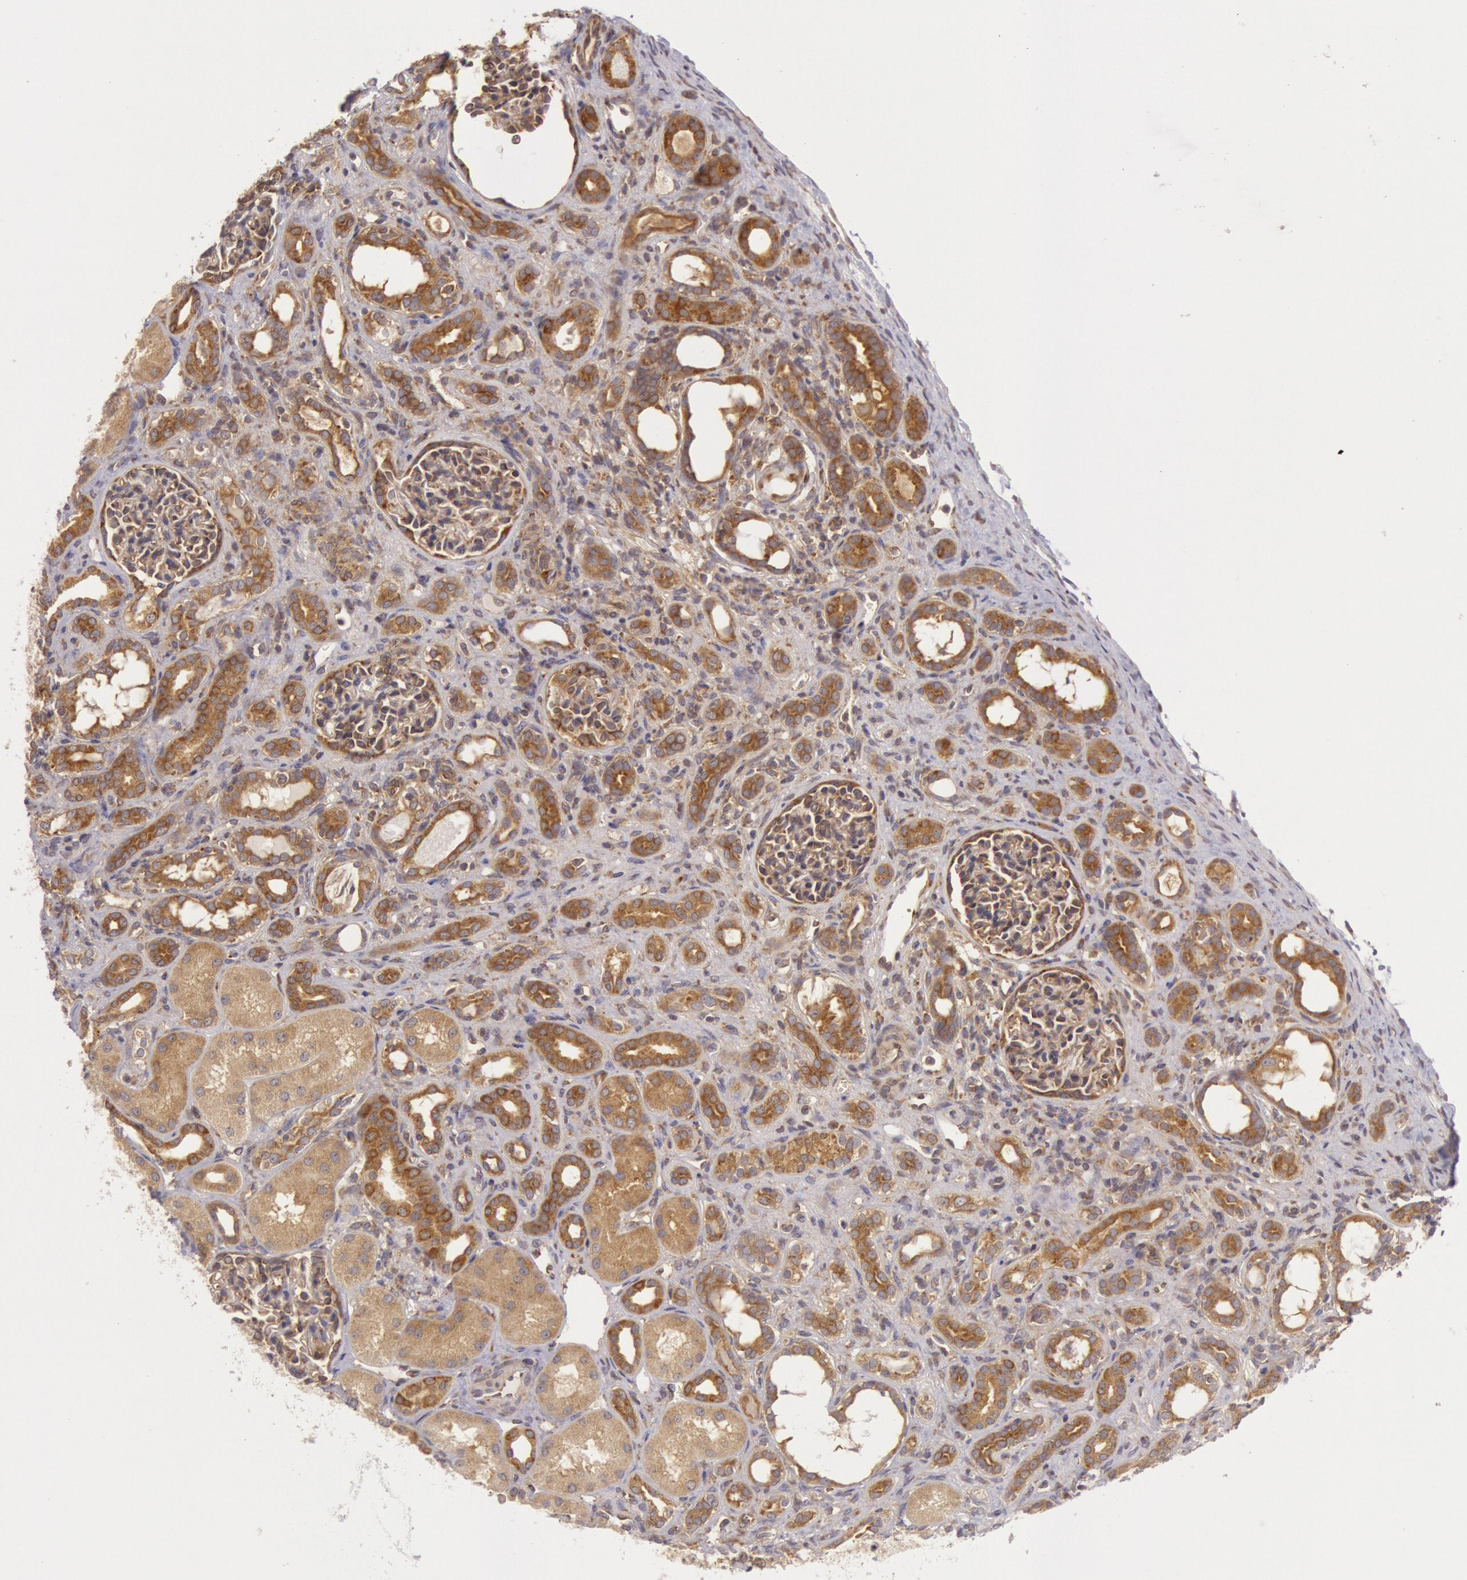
{"staining": {"intensity": "moderate", "quantity": ">75%", "location": "cytoplasmic/membranous"}, "tissue": "kidney", "cell_type": "Cells in glomeruli", "image_type": "normal", "snomed": [{"axis": "morphology", "description": "Normal tissue, NOS"}, {"axis": "topography", "description": "Kidney"}], "caption": "Moderate cytoplasmic/membranous staining for a protein is appreciated in about >75% of cells in glomeruli of benign kidney using immunohistochemistry.", "gene": "CHUK", "patient": {"sex": "male", "age": 7}}